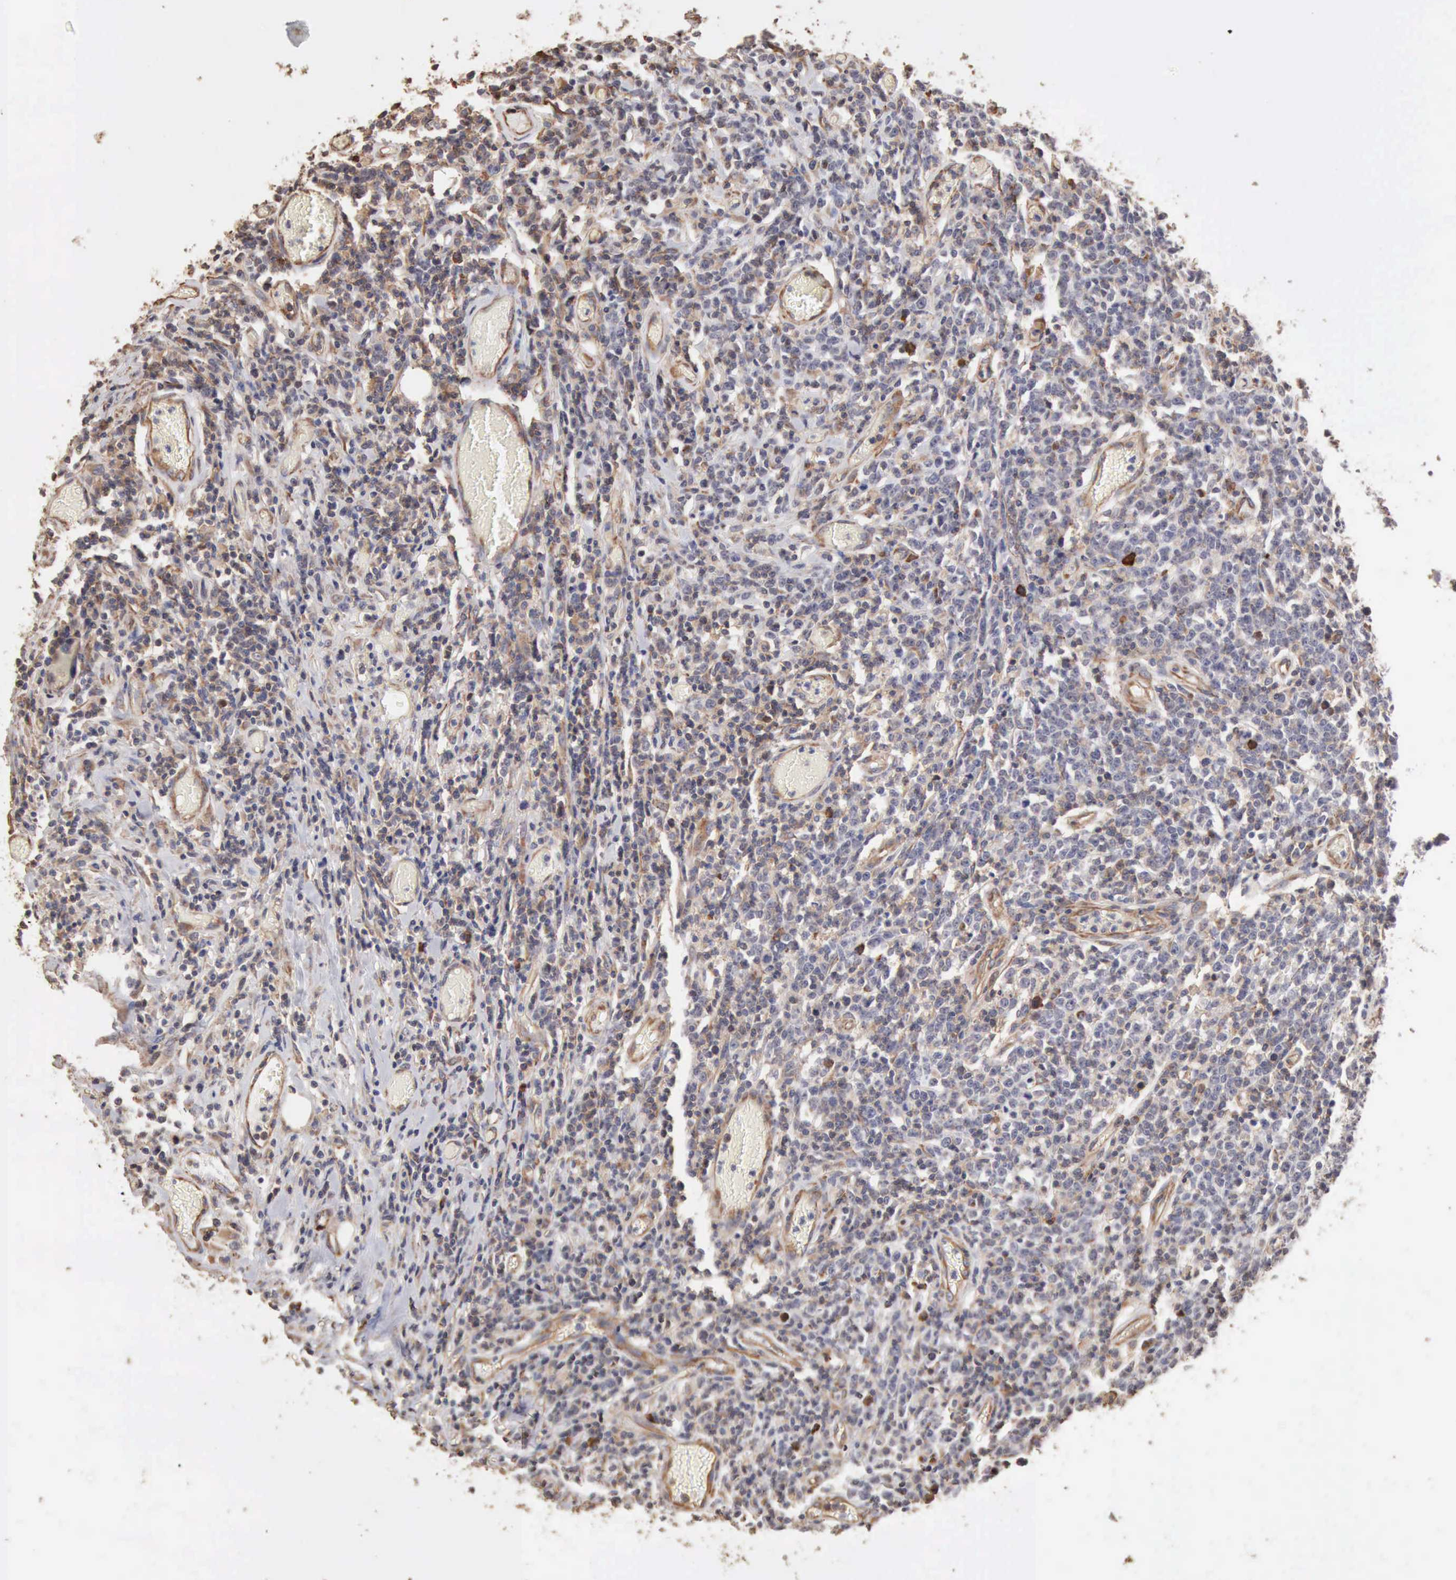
{"staining": {"intensity": "weak", "quantity": "<25%", "location": "cytoplasmic/membranous"}, "tissue": "lymphoma", "cell_type": "Tumor cells", "image_type": "cancer", "snomed": [{"axis": "morphology", "description": "Malignant lymphoma, non-Hodgkin's type, High grade"}, {"axis": "topography", "description": "Colon"}], "caption": "Micrograph shows no protein expression in tumor cells of malignant lymphoma, non-Hodgkin's type (high-grade) tissue.", "gene": "GPR101", "patient": {"sex": "male", "age": 82}}